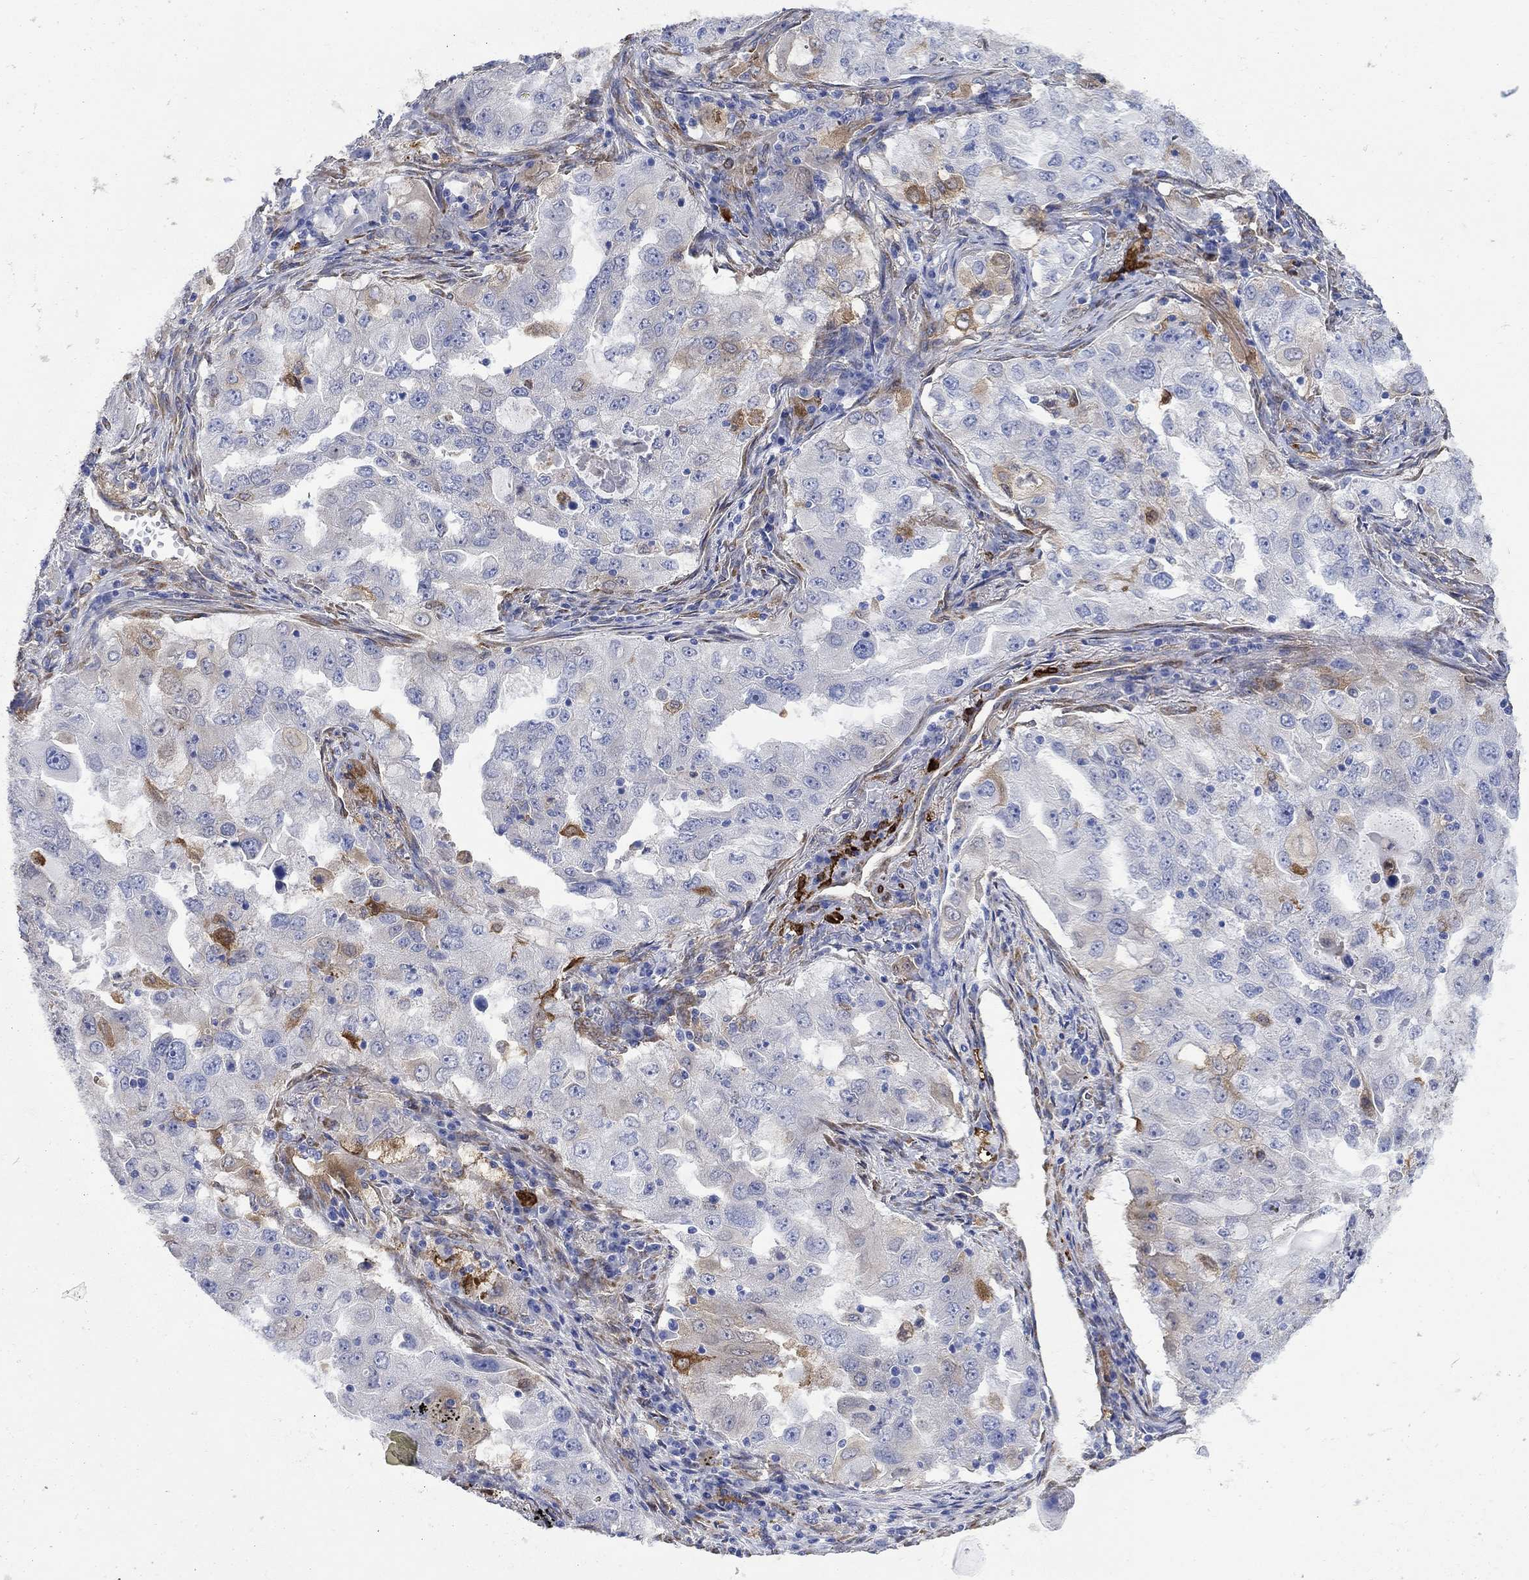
{"staining": {"intensity": "strong", "quantity": "<25%", "location": "cytoplasmic/membranous"}, "tissue": "lung cancer", "cell_type": "Tumor cells", "image_type": "cancer", "snomed": [{"axis": "morphology", "description": "Adenocarcinoma, NOS"}, {"axis": "topography", "description": "Lung"}], "caption": "Tumor cells demonstrate medium levels of strong cytoplasmic/membranous staining in approximately <25% of cells in human adenocarcinoma (lung).", "gene": "TGM2", "patient": {"sex": "female", "age": 61}}